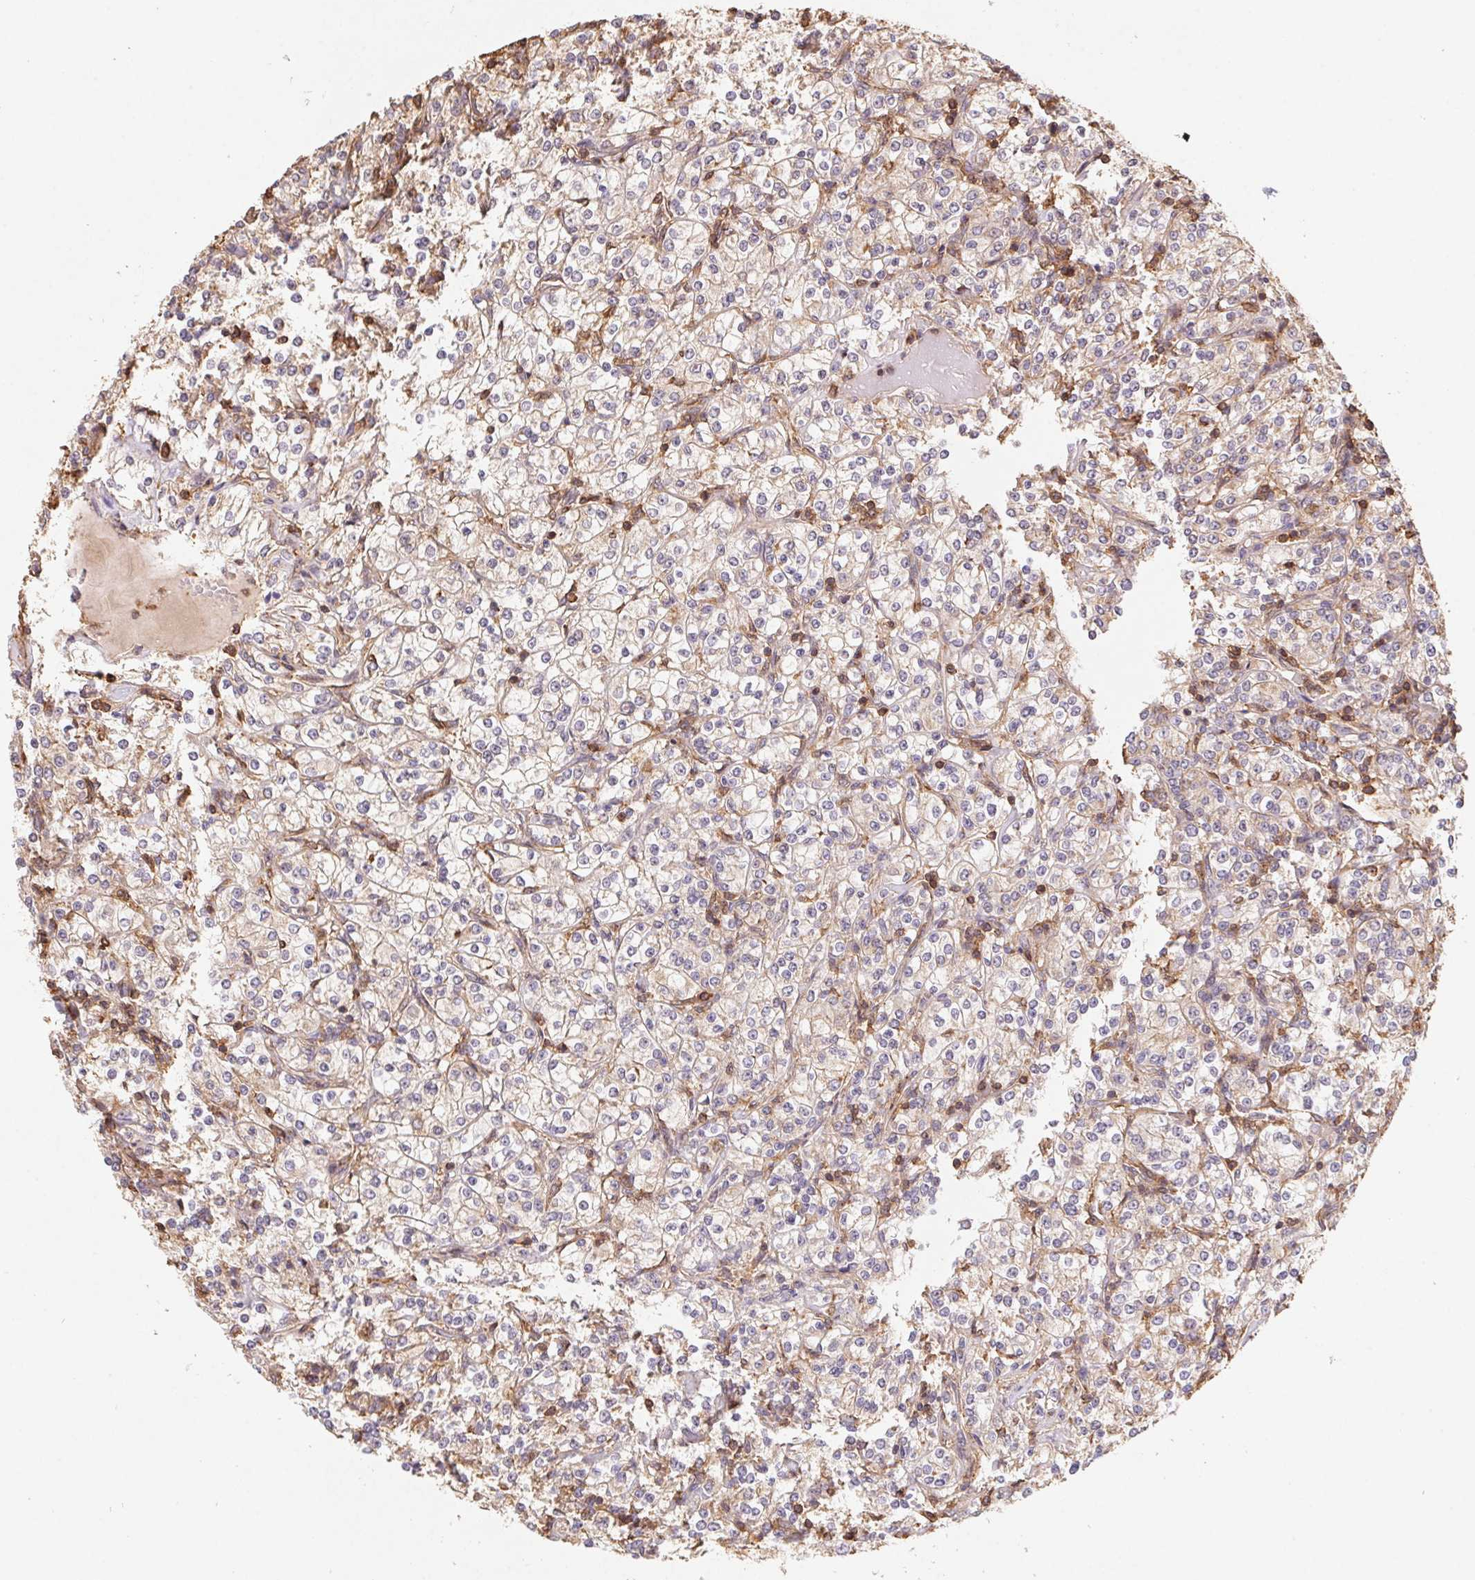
{"staining": {"intensity": "weak", "quantity": "<25%", "location": "cytoplasmic/membranous"}, "tissue": "renal cancer", "cell_type": "Tumor cells", "image_type": "cancer", "snomed": [{"axis": "morphology", "description": "Adenocarcinoma, NOS"}, {"axis": "topography", "description": "Kidney"}], "caption": "This is an immunohistochemistry (IHC) micrograph of human renal adenocarcinoma. There is no positivity in tumor cells.", "gene": "ATG10", "patient": {"sex": "male", "age": 77}}